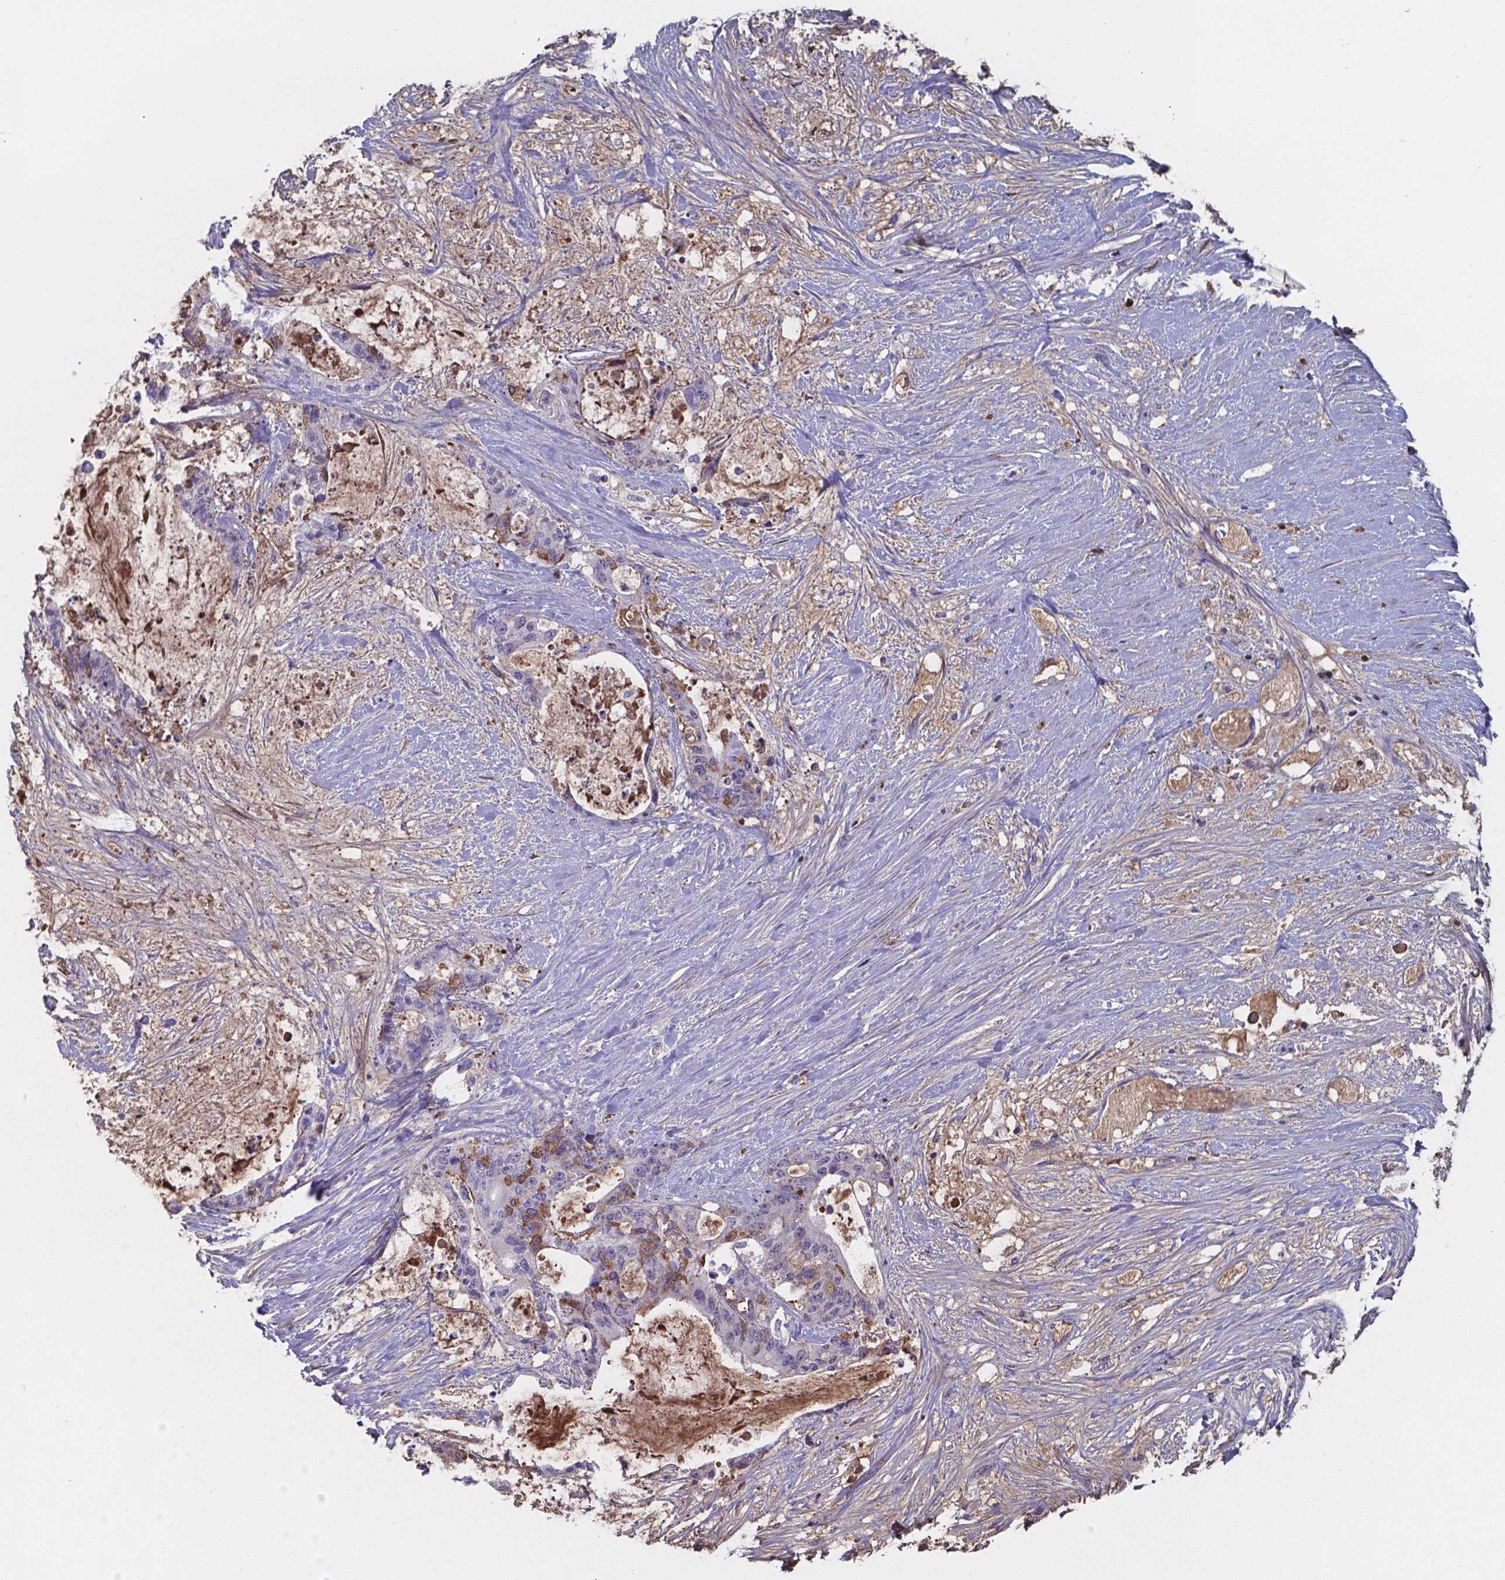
{"staining": {"intensity": "negative", "quantity": "none", "location": "none"}, "tissue": "liver cancer", "cell_type": "Tumor cells", "image_type": "cancer", "snomed": [{"axis": "morphology", "description": "Normal tissue, NOS"}, {"axis": "morphology", "description": "Cholangiocarcinoma"}, {"axis": "topography", "description": "Liver"}, {"axis": "topography", "description": "Peripheral nerve tissue"}], "caption": "Immunohistochemical staining of liver cancer displays no significant staining in tumor cells.", "gene": "SERPINA1", "patient": {"sex": "female", "age": 73}}